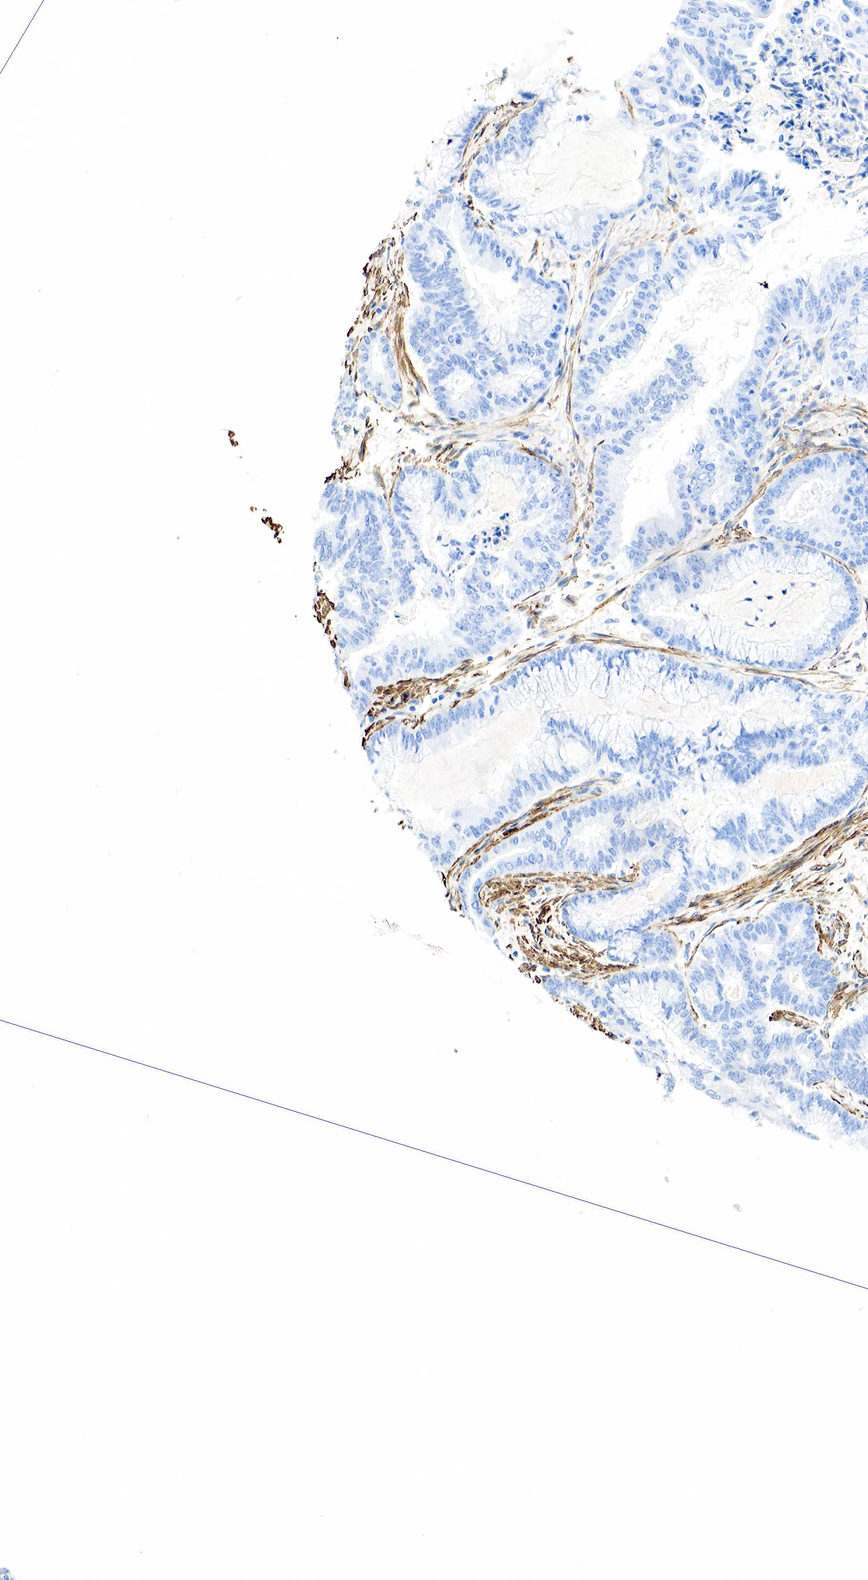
{"staining": {"intensity": "negative", "quantity": "none", "location": "none"}, "tissue": "endometrial cancer", "cell_type": "Tumor cells", "image_type": "cancer", "snomed": [{"axis": "morphology", "description": "Adenocarcinoma, NOS"}, {"axis": "topography", "description": "Endometrium"}], "caption": "Immunohistochemical staining of endometrial cancer reveals no significant expression in tumor cells.", "gene": "ACTA1", "patient": {"sex": "female", "age": 63}}